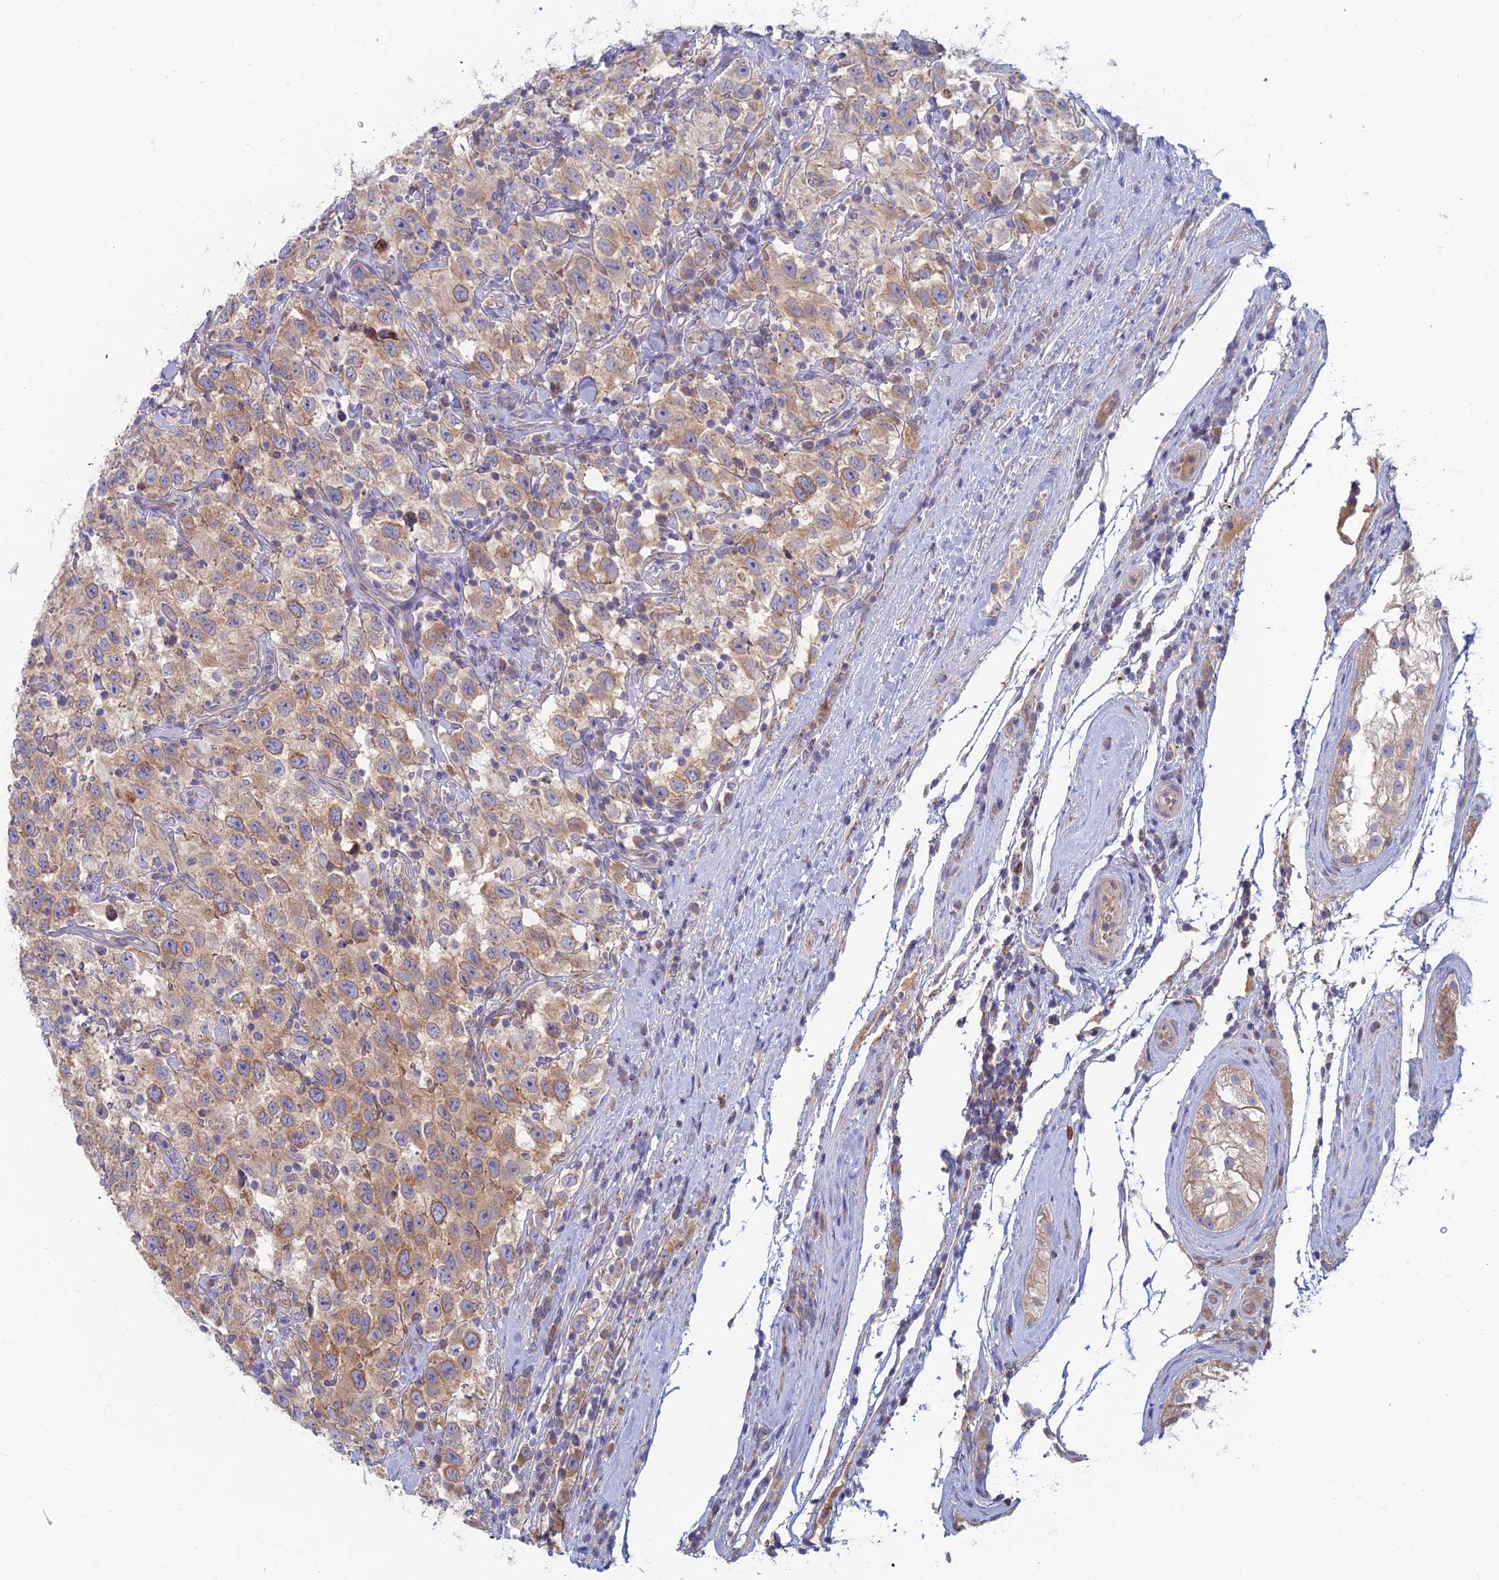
{"staining": {"intensity": "weak", "quantity": ">75%", "location": "cytoplasmic/membranous"}, "tissue": "testis cancer", "cell_type": "Tumor cells", "image_type": "cancer", "snomed": [{"axis": "morphology", "description": "Seminoma, NOS"}, {"axis": "topography", "description": "Testis"}], "caption": "Immunohistochemical staining of testis seminoma demonstrates weak cytoplasmic/membranous protein staining in approximately >75% of tumor cells. Nuclei are stained in blue.", "gene": "IFTAP", "patient": {"sex": "male", "age": 41}}